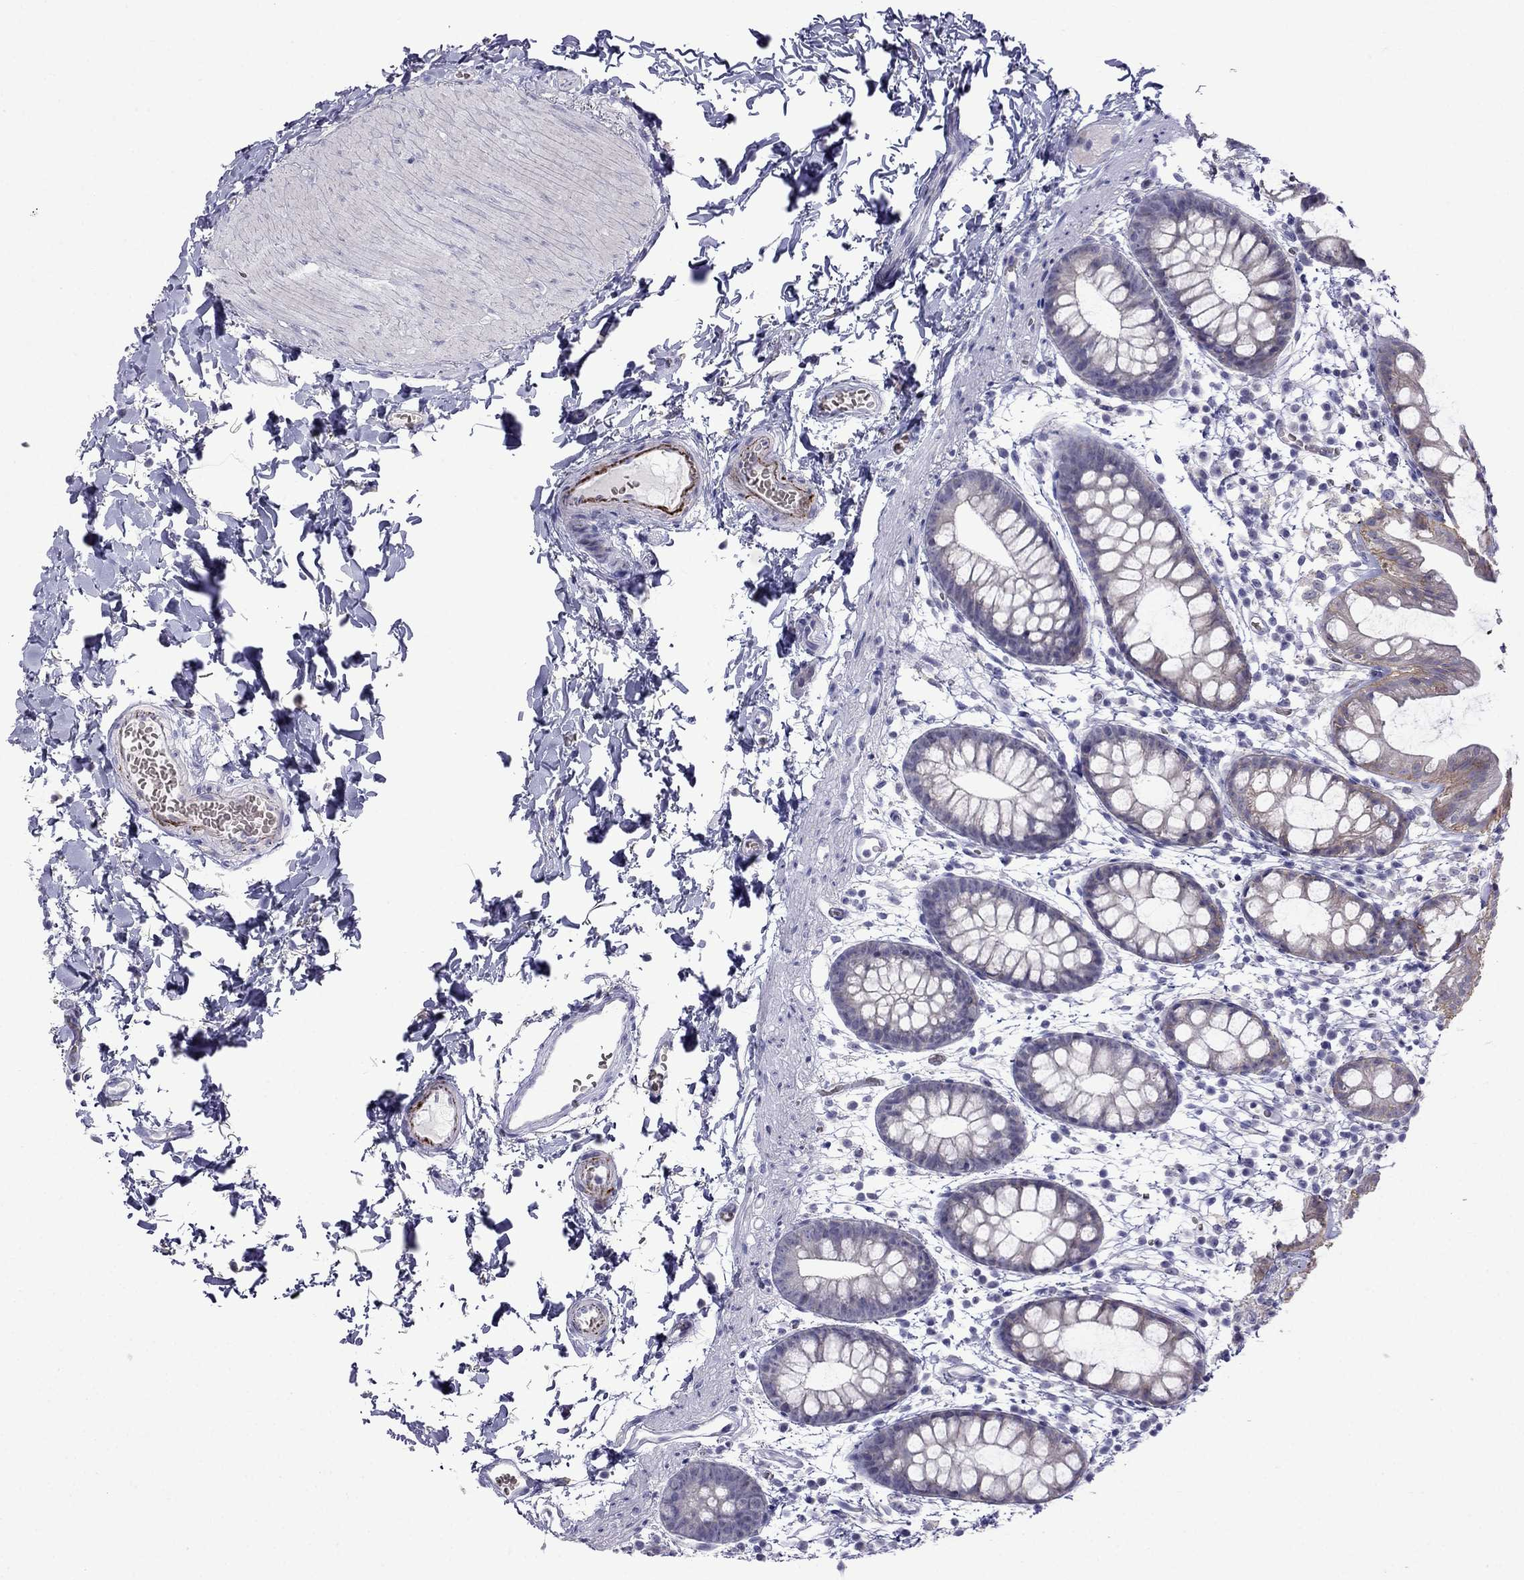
{"staining": {"intensity": "negative", "quantity": "none", "location": "none"}, "tissue": "rectum", "cell_type": "Glandular cells", "image_type": "normal", "snomed": [{"axis": "morphology", "description": "Normal tissue, NOS"}, {"axis": "topography", "description": "Rectum"}], "caption": "Micrograph shows no significant protein positivity in glandular cells of unremarkable rectum. (Brightfield microscopy of DAB (3,3'-diaminobenzidine) immunohistochemistry at high magnification).", "gene": "MGP", "patient": {"sex": "male", "age": 57}}